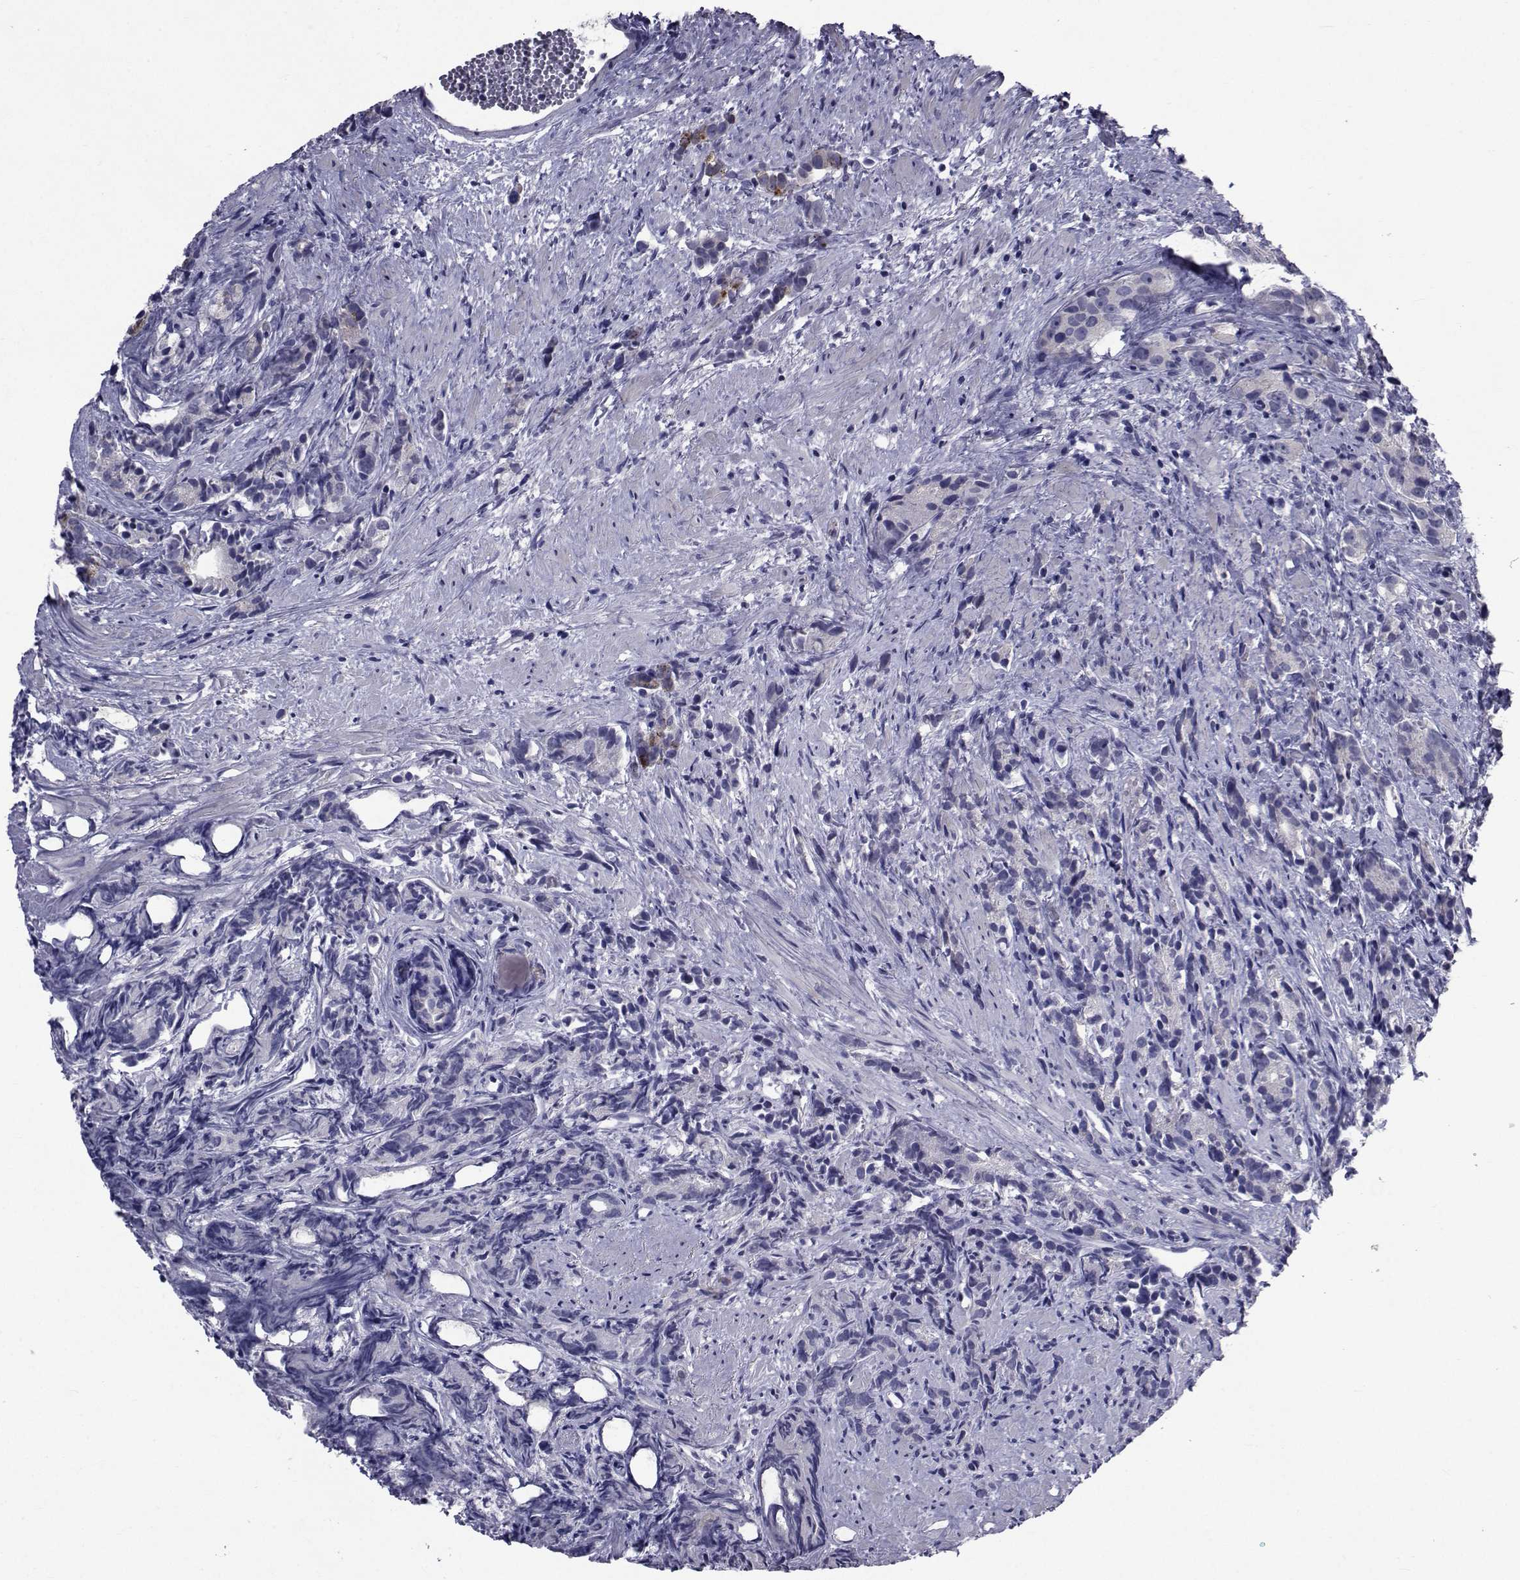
{"staining": {"intensity": "negative", "quantity": "none", "location": "none"}, "tissue": "prostate cancer", "cell_type": "Tumor cells", "image_type": "cancer", "snomed": [{"axis": "morphology", "description": "Adenocarcinoma, High grade"}, {"axis": "topography", "description": "Prostate"}], "caption": "This is an immunohistochemistry (IHC) image of prostate cancer. There is no positivity in tumor cells.", "gene": "SEMA5B", "patient": {"sex": "male", "age": 90}}